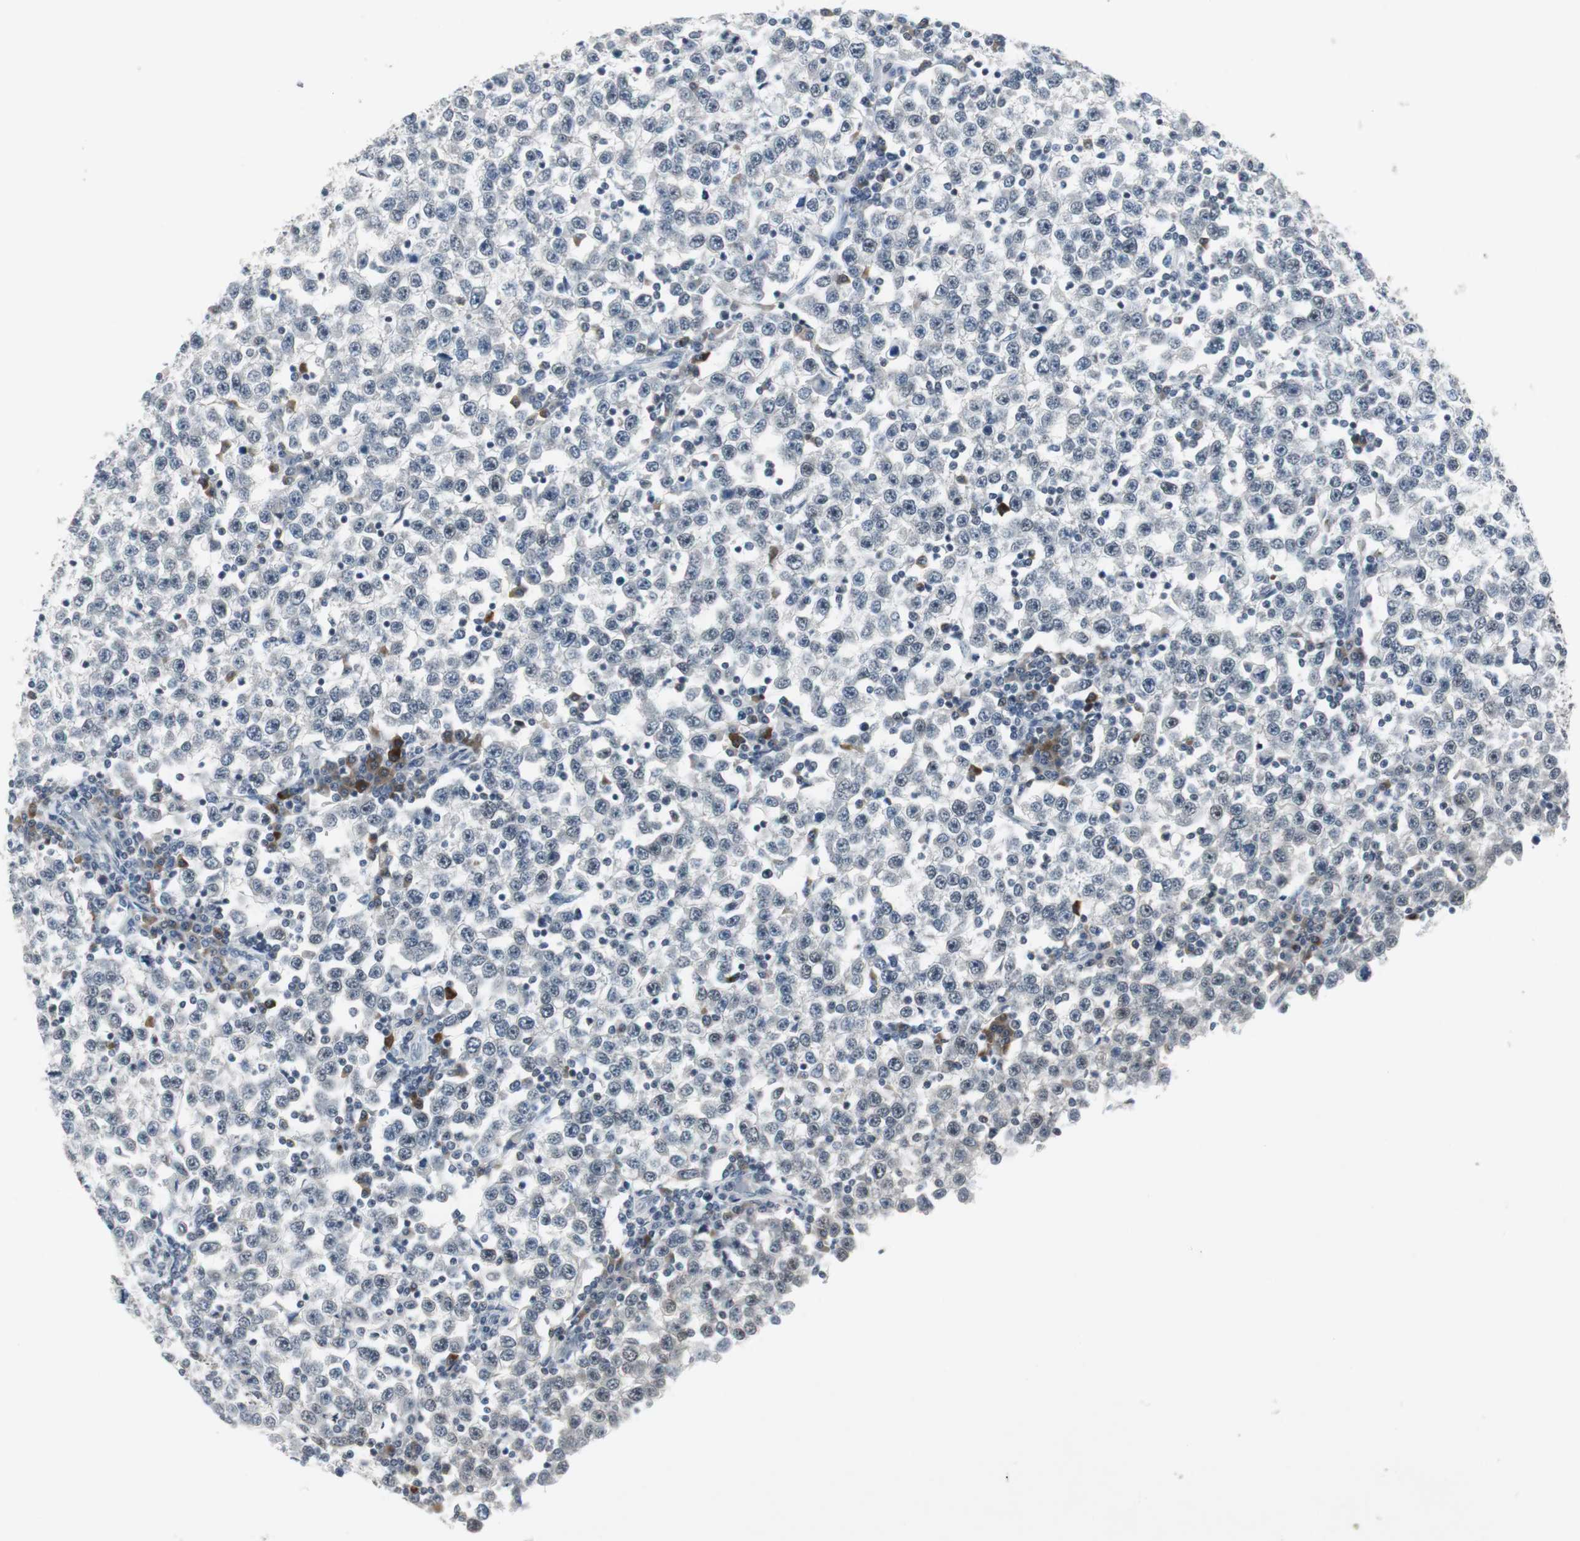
{"staining": {"intensity": "negative", "quantity": "none", "location": "none"}, "tissue": "testis cancer", "cell_type": "Tumor cells", "image_type": "cancer", "snomed": [{"axis": "morphology", "description": "Seminoma, NOS"}, {"axis": "topography", "description": "Testis"}], "caption": "Image shows no significant protein expression in tumor cells of testis cancer.", "gene": "ELK1", "patient": {"sex": "male", "age": 65}}